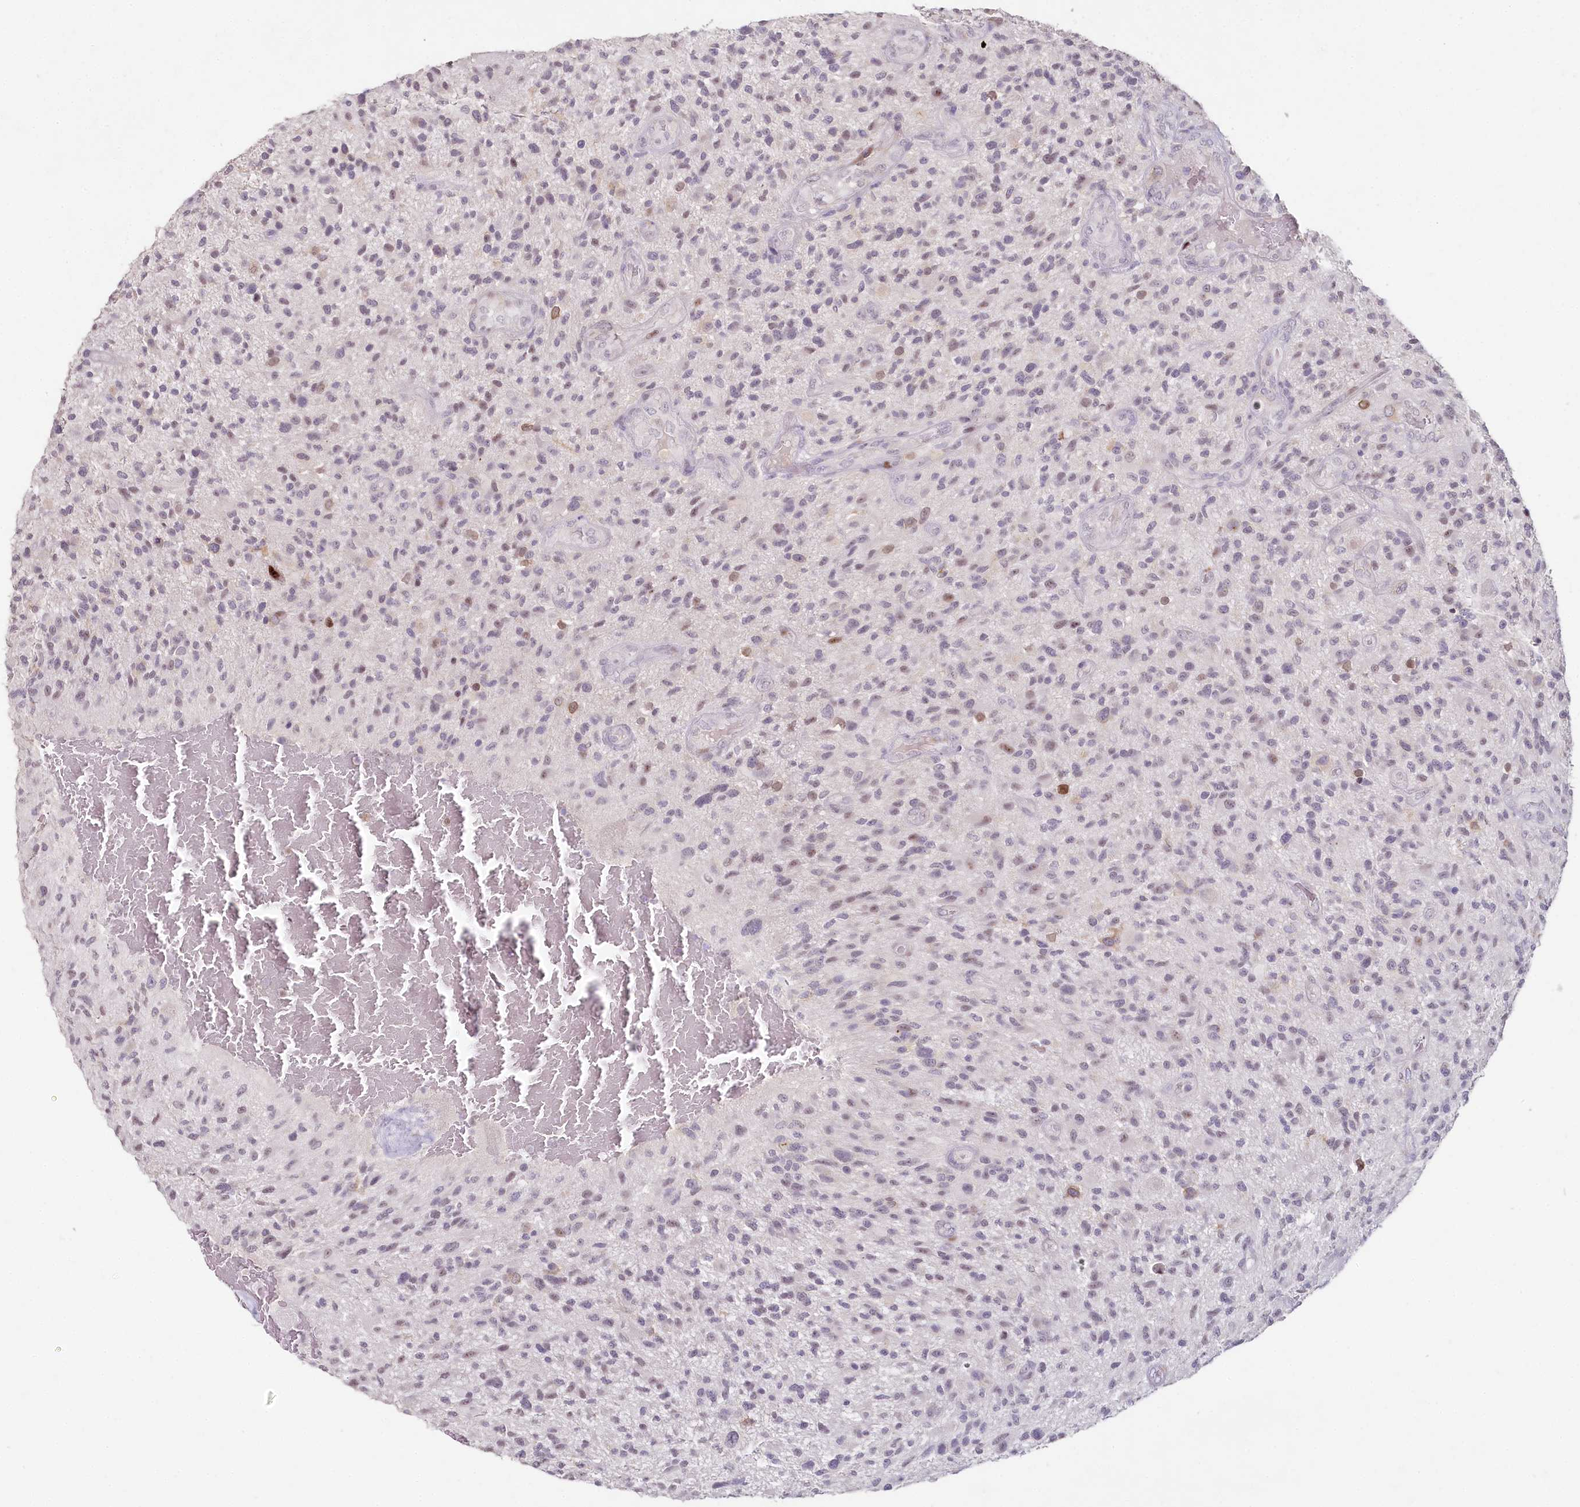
{"staining": {"intensity": "negative", "quantity": "none", "location": "none"}, "tissue": "glioma", "cell_type": "Tumor cells", "image_type": "cancer", "snomed": [{"axis": "morphology", "description": "Glioma, malignant, High grade"}, {"axis": "topography", "description": "Brain"}], "caption": "The immunohistochemistry (IHC) micrograph has no significant staining in tumor cells of malignant high-grade glioma tissue.", "gene": "HPD", "patient": {"sex": "male", "age": 47}}